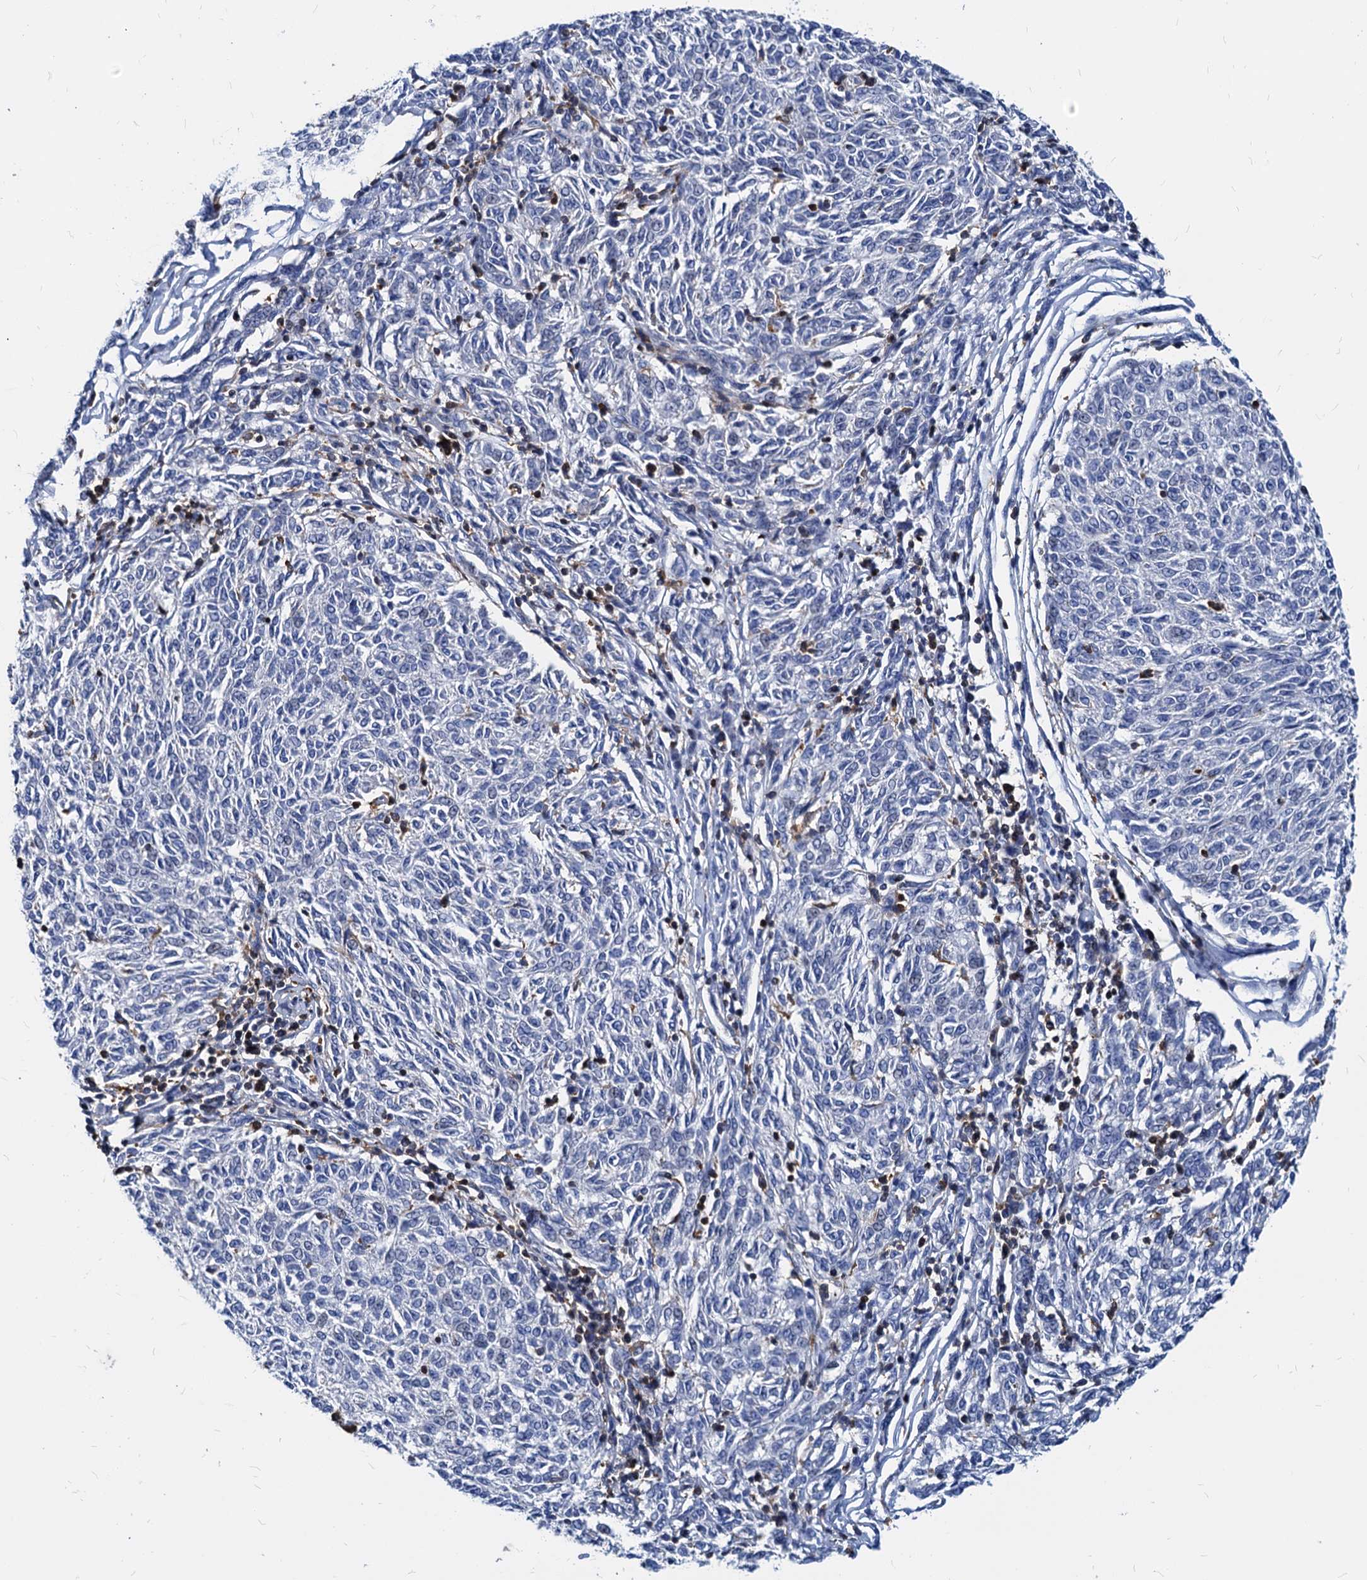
{"staining": {"intensity": "negative", "quantity": "none", "location": "none"}, "tissue": "melanoma", "cell_type": "Tumor cells", "image_type": "cancer", "snomed": [{"axis": "morphology", "description": "Malignant melanoma, NOS"}, {"axis": "topography", "description": "Skin"}], "caption": "High magnification brightfield microscopy of malignant melanoma stained with DAB (3,3'-diaminobenzidine) (brown) and counterstained with hematoxylin (blue): tumor cells show no significant expression.", "gene": "LCP2", "patient": {"sex": "female", "age": 72}}